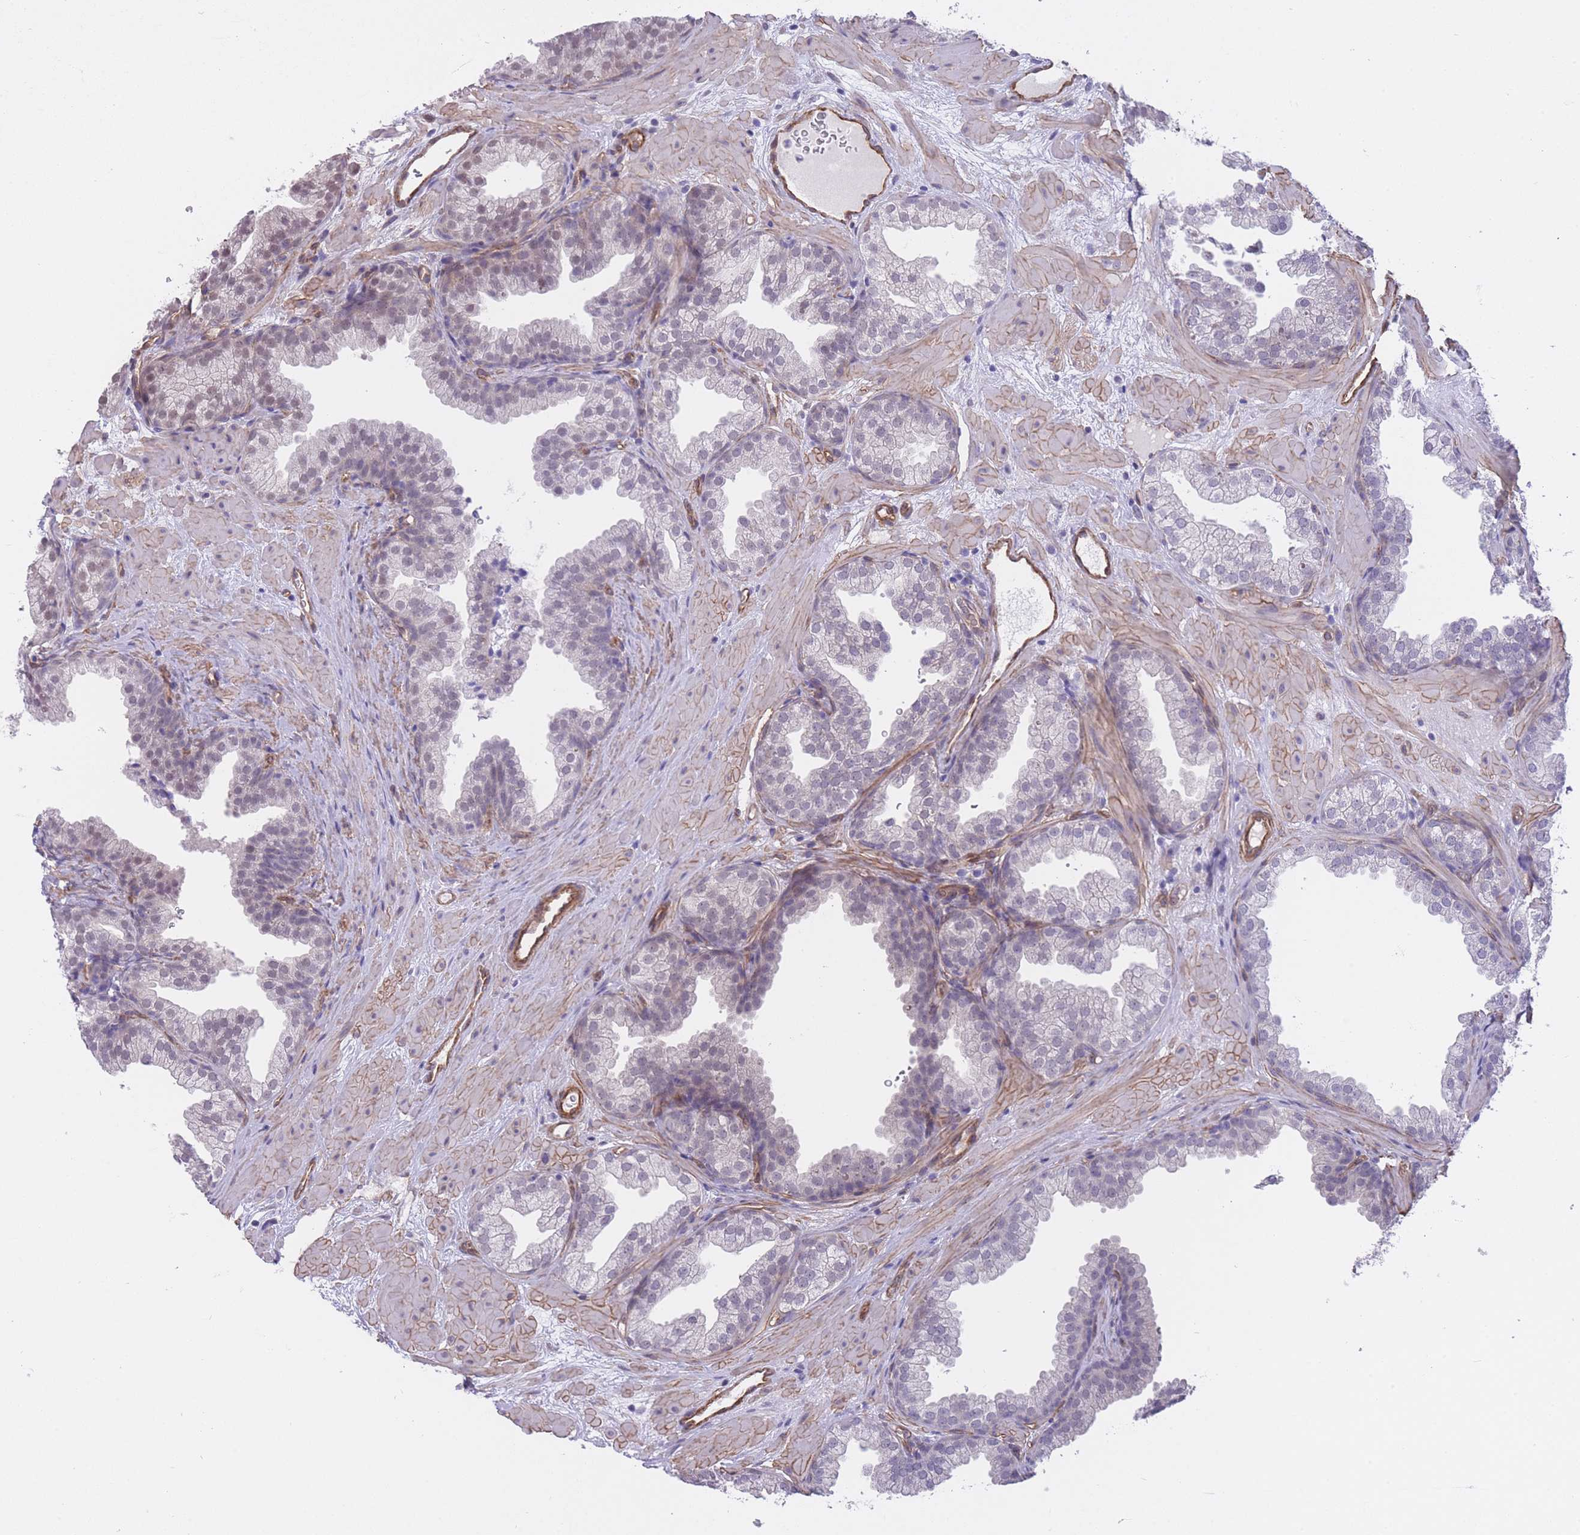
{"staining": {"intensity": "weak", "quantity": "<25%", "location": "nuclear"}, "tissue": "prostate", "cell_type": "Glandular cells", "image_type": "normal", "snomed": [{"axis": "morphology", "description": "Normal tissue, NOS"}, {"axis": "topography", "description": "Prostate"}], "caption": "Prostate was stained to show a protein in brown. There is no significant positivity in glandular cells. (Stains: DAB (3,3'-diaminobenzidine) IHC with hematoxylin counter stain, Microscopy: brightfield microscopy at high magnification).", "gene": "QTRT1", "patient": {"sex": "male", "age": 37}}